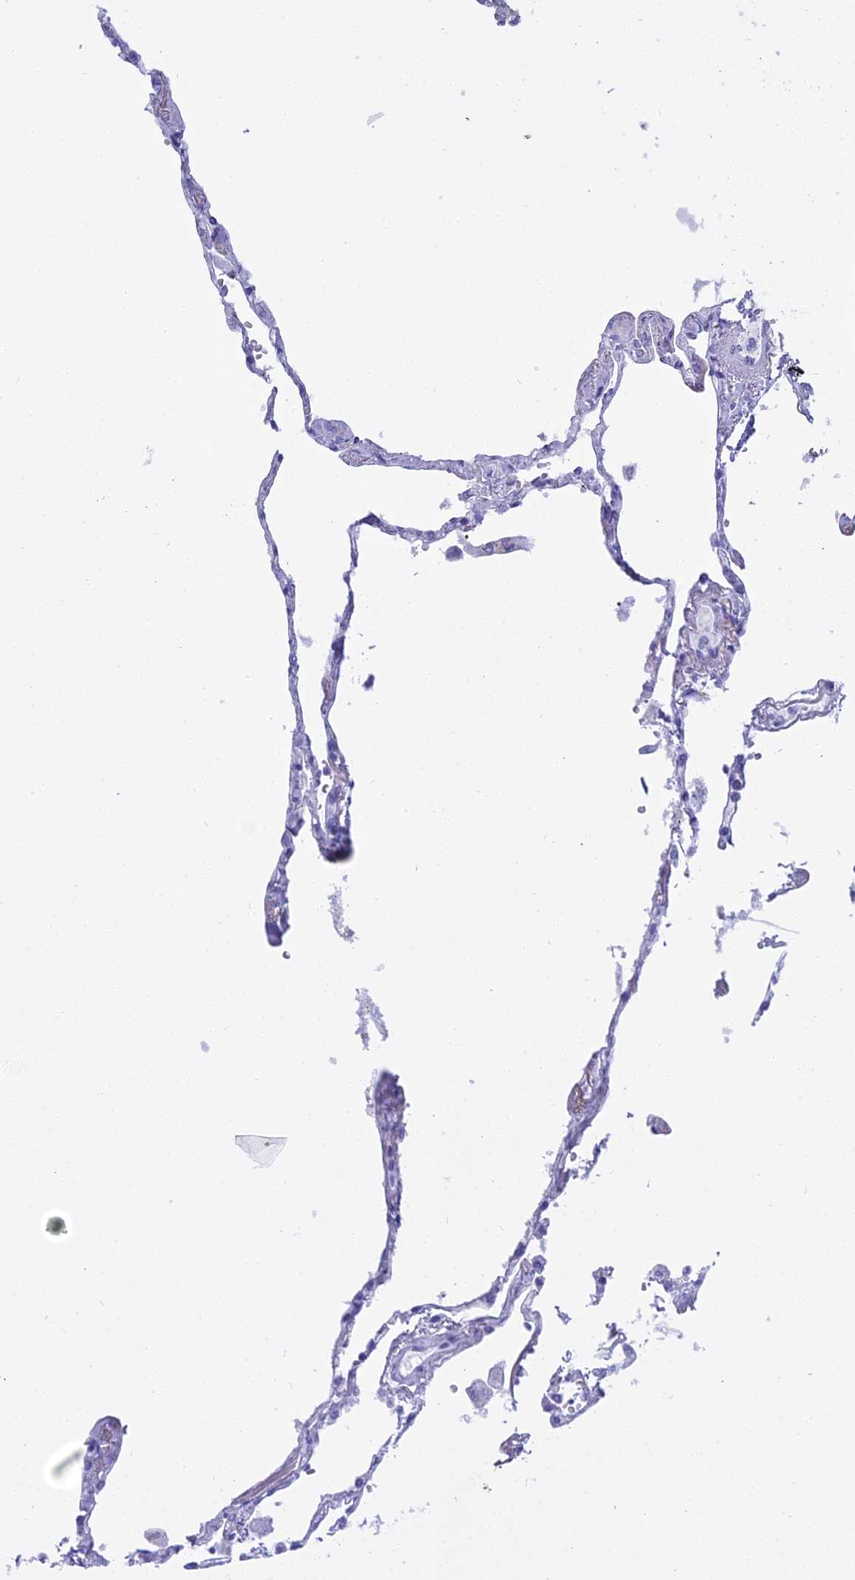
{"staining": {"intensity": "negative", "quantity": "none", "location": "none"}, "tissue": "lung", "cell_type": "Alveolar cells", "image_type": "normal", "snomed": [{"axis": "morphology", "description": "Normal tissue, NOS"}, {"axis": "topography", "description": "Lung"}], "caption": "Human lung stained for a protein using immunohistochemistry (IHC) shows no positivity in alveolar cells.", "gene": "CGB1", "patient": {"sex": "female", "age": 67}}